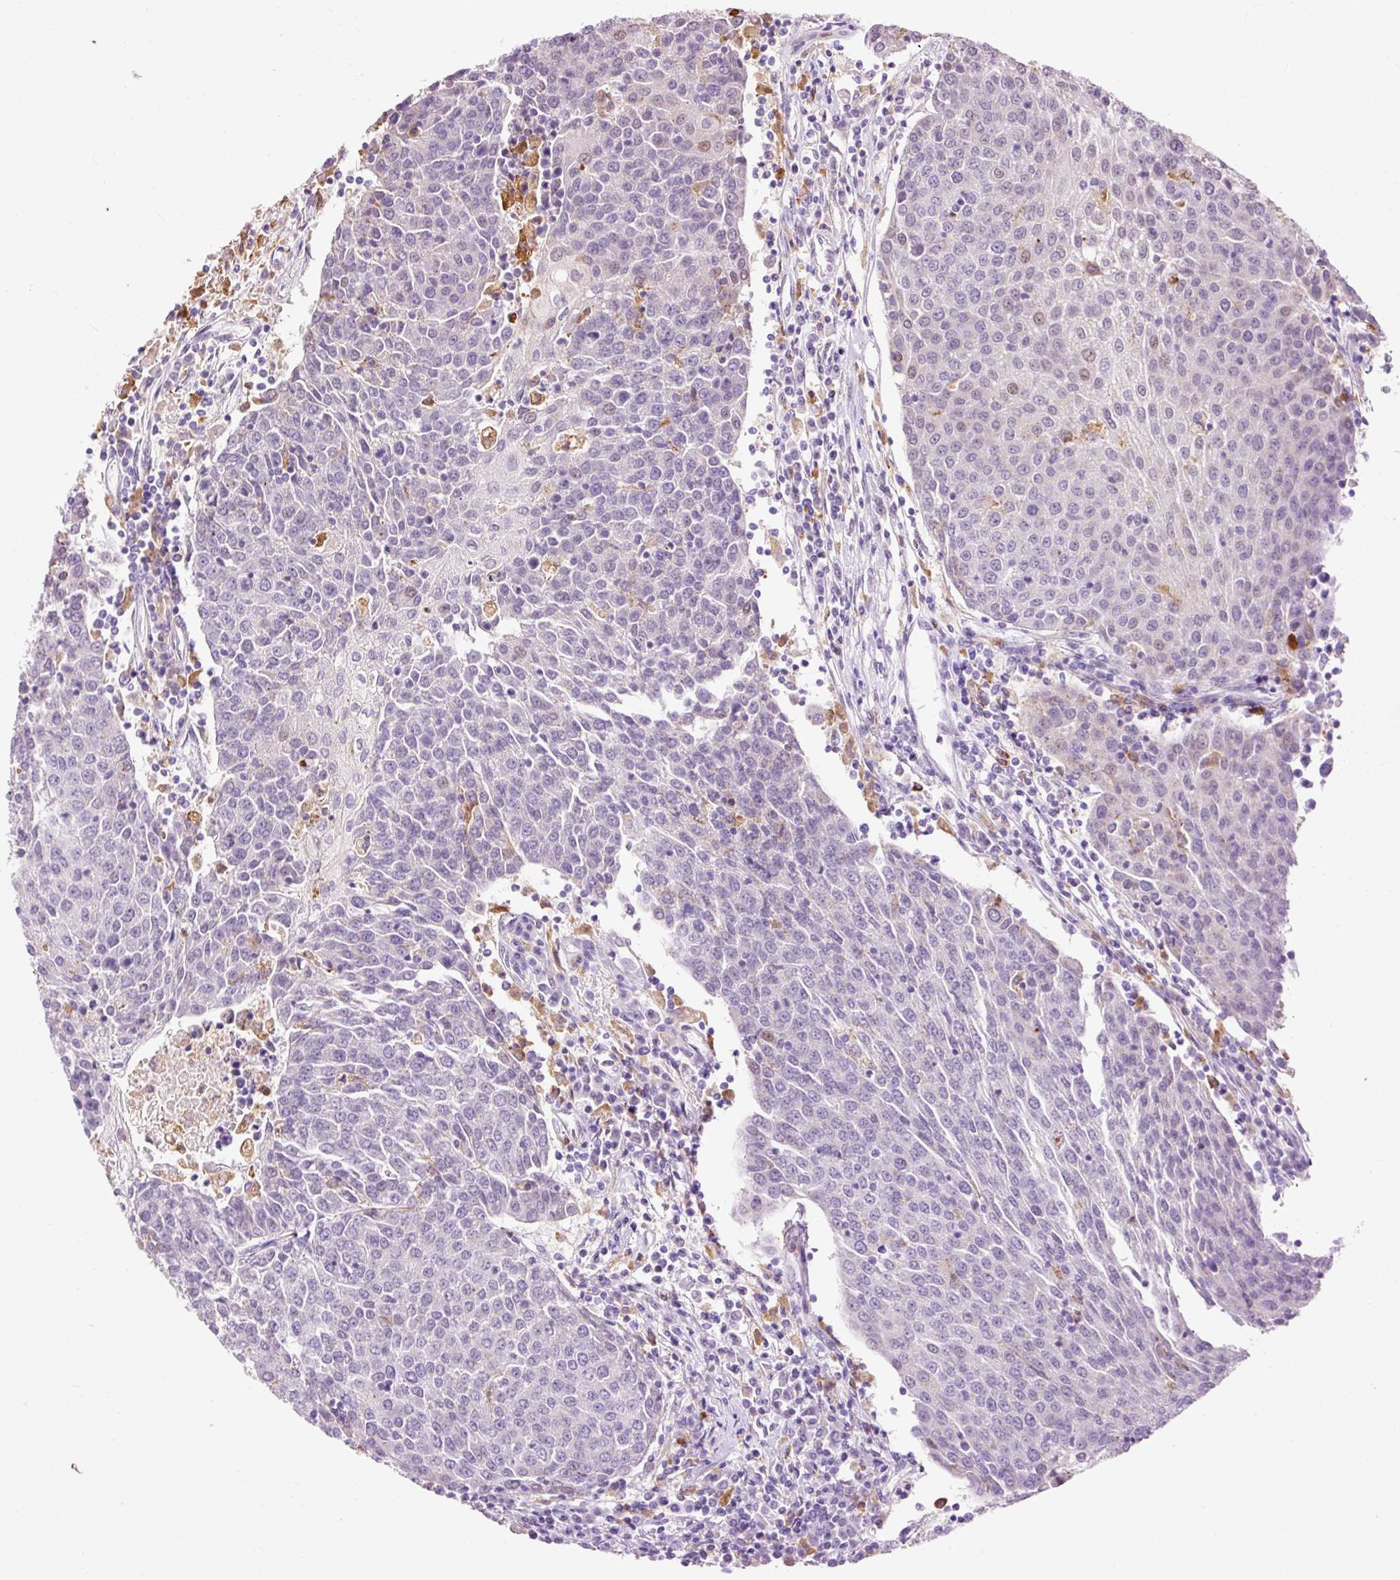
{"staining": {"intensity": "negative", "quantity": "none", "location": "none"}, "tissue": "urothelial cancer", "cell_type": "Tumor cells", "image_type": "cancer", "snomed": [{"axis": "morphology", "description": "Urothelial carcinoma, High grade"}, {"axis": "topography", "description": "Urinary bladder"}], "caption": "Urothelial cancer stained for a protein using immunohistochemistry (IHC) demonstrates no expression tumor cells.", "gene": "LY86", "patient": {"sex": "female", "age": 85}}